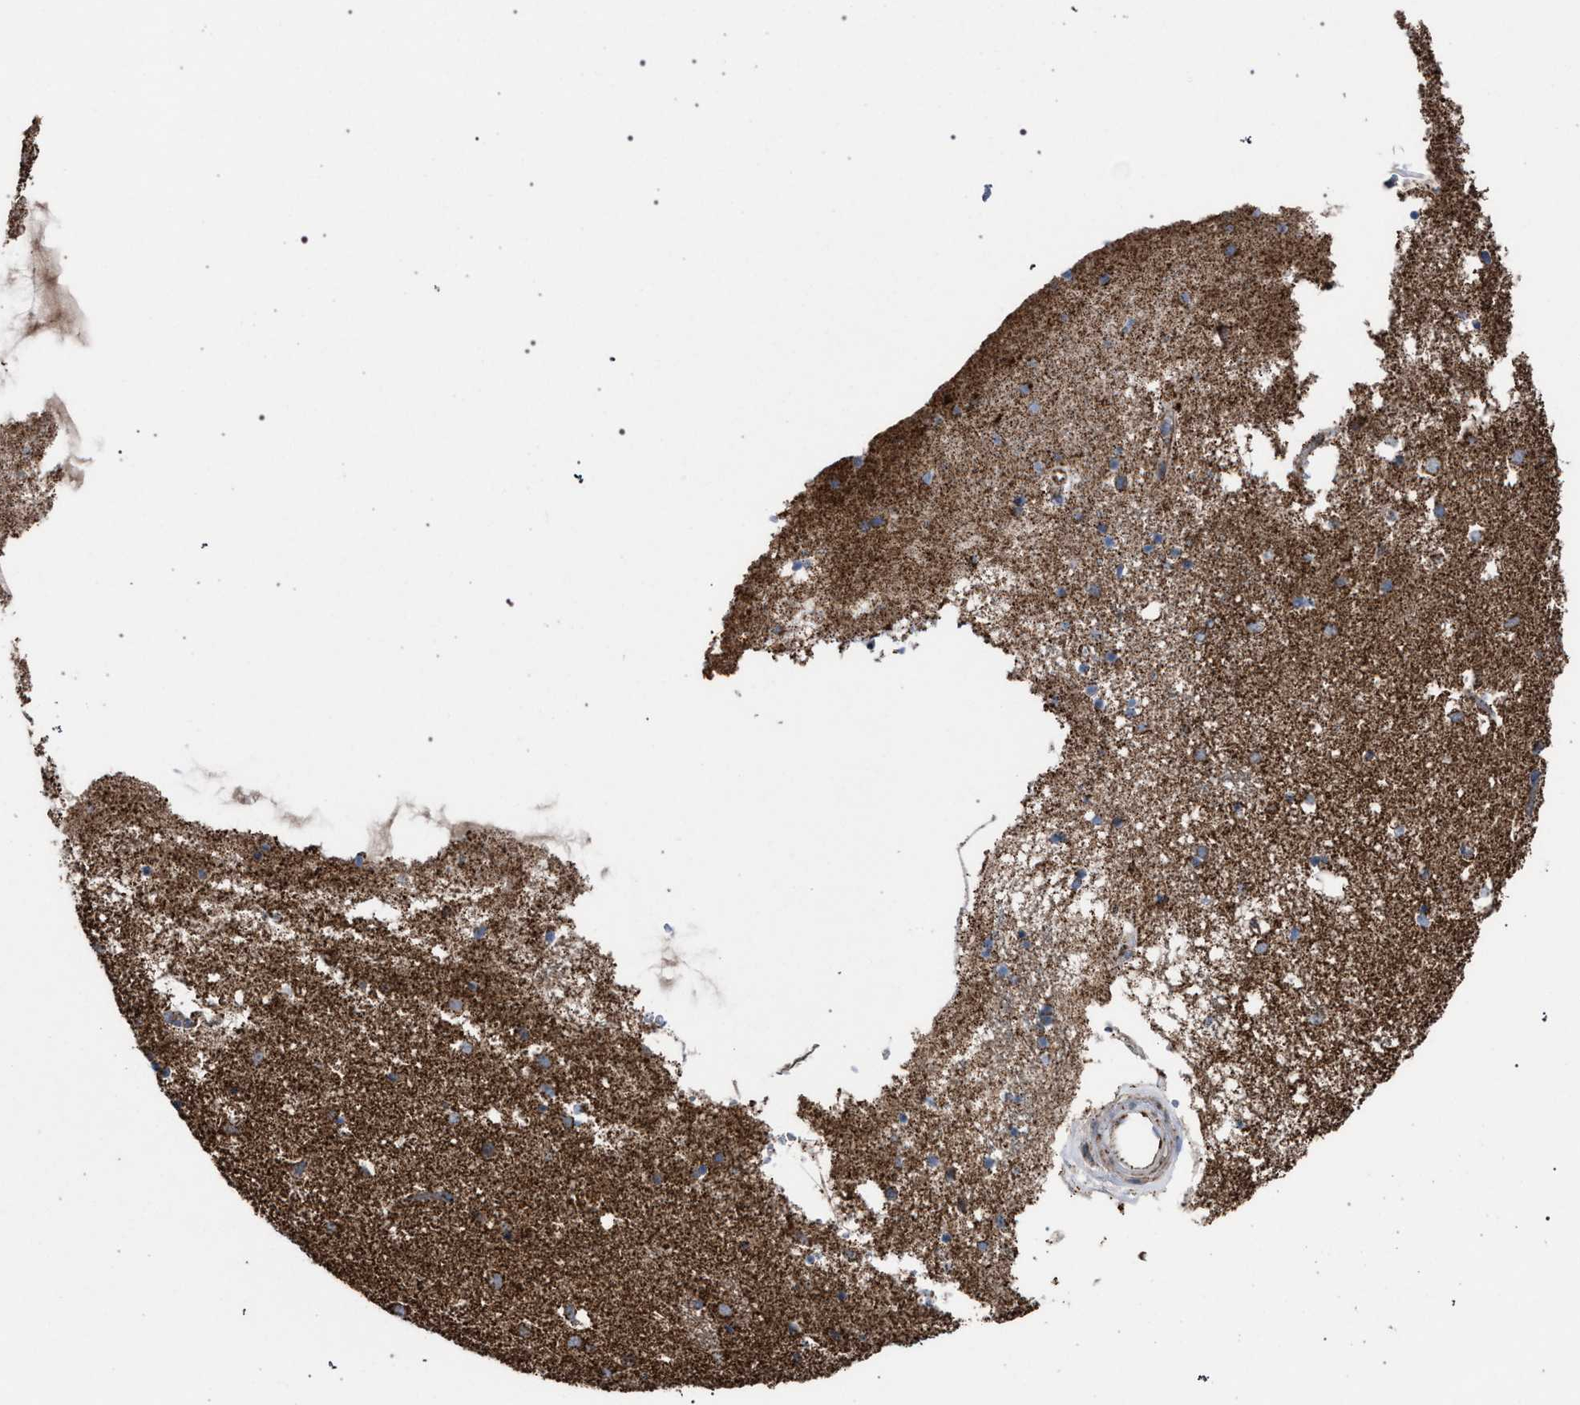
{"staining": {"intensity": "weak", "quantity": "25%-75%", "location": "cytoplasmic/membranous"}, "tissue": "caudate", "cell_type": "Glial cells", "image_type": "normal", "snomed": [{"axis": "morphology", "description": "Normal tissue, NOS"}, {"axis": "topography", "description": "Lateral ventricle wall"}], "caption": "An image showing weak cytoplasmic/membranous positivity in about 25%-75% of glial cells in normal caudate, as visualized by brown immunohistochemical staining.", "gene": "VPS13A", "patient": {"sex": "male", "age": 70}}